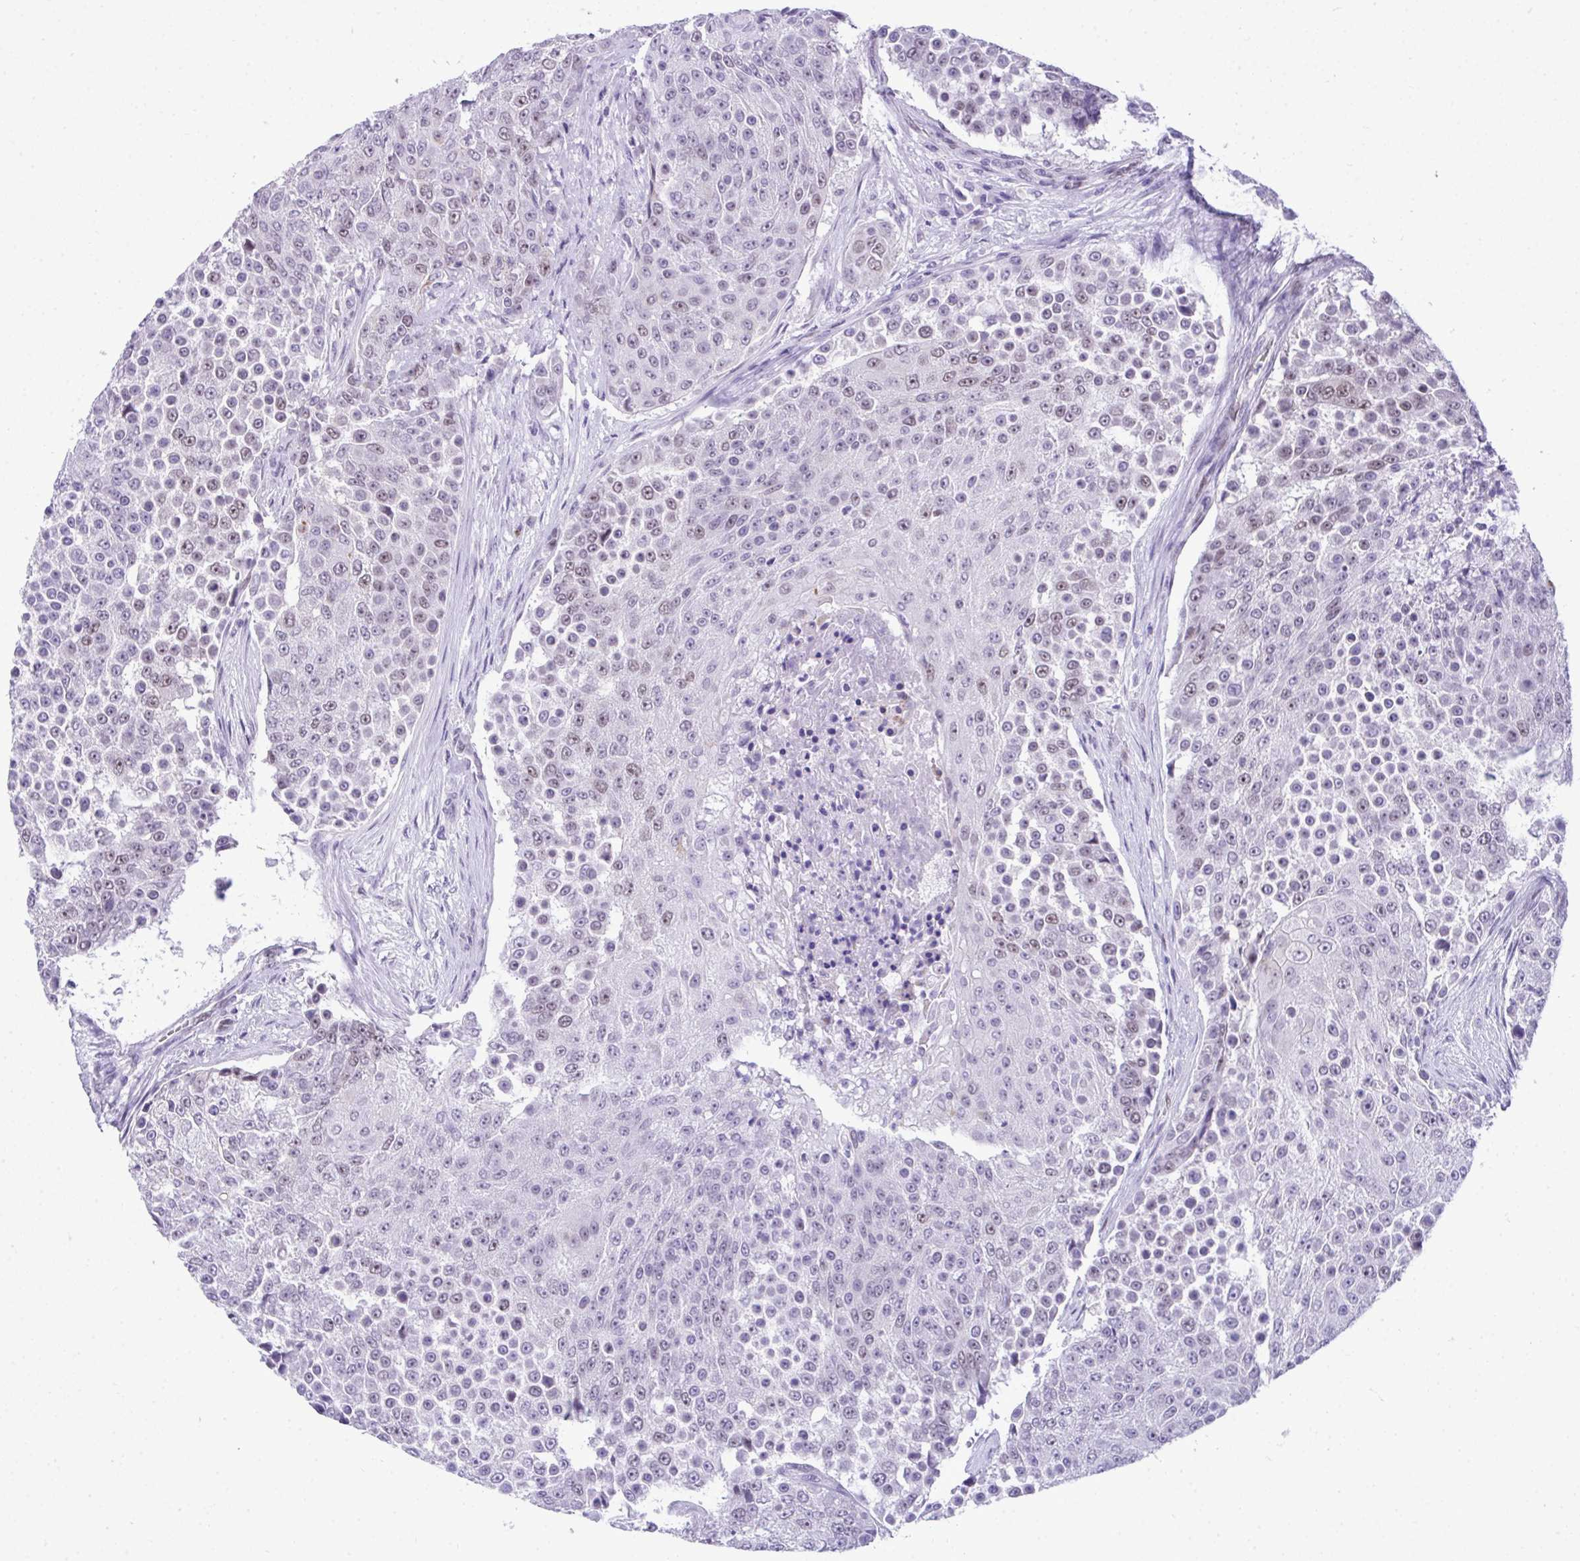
{"staining": {"intensity": "strong", "quantity": "<25%", "location": "cytoplasmic/membranous"}, "tissue": "urothelial cancer", "cell_type": "Tumor cells", "image_type": "cancer", "snomed": [{"axis": "morphology", "description": "Urothelial carcinoma, High grade"}, {"axis": "topography", "description": "Urinary bladder"}], "caption": "This histopathology image shows immunohistochemistry staining of human urothelial carcinoma (high-grade), with medium strong cytoplasmic/membranous expression in about <25% of tumor cells.", "gene": "TEAD4", "patient": {"sex": "female", "age": 63}}